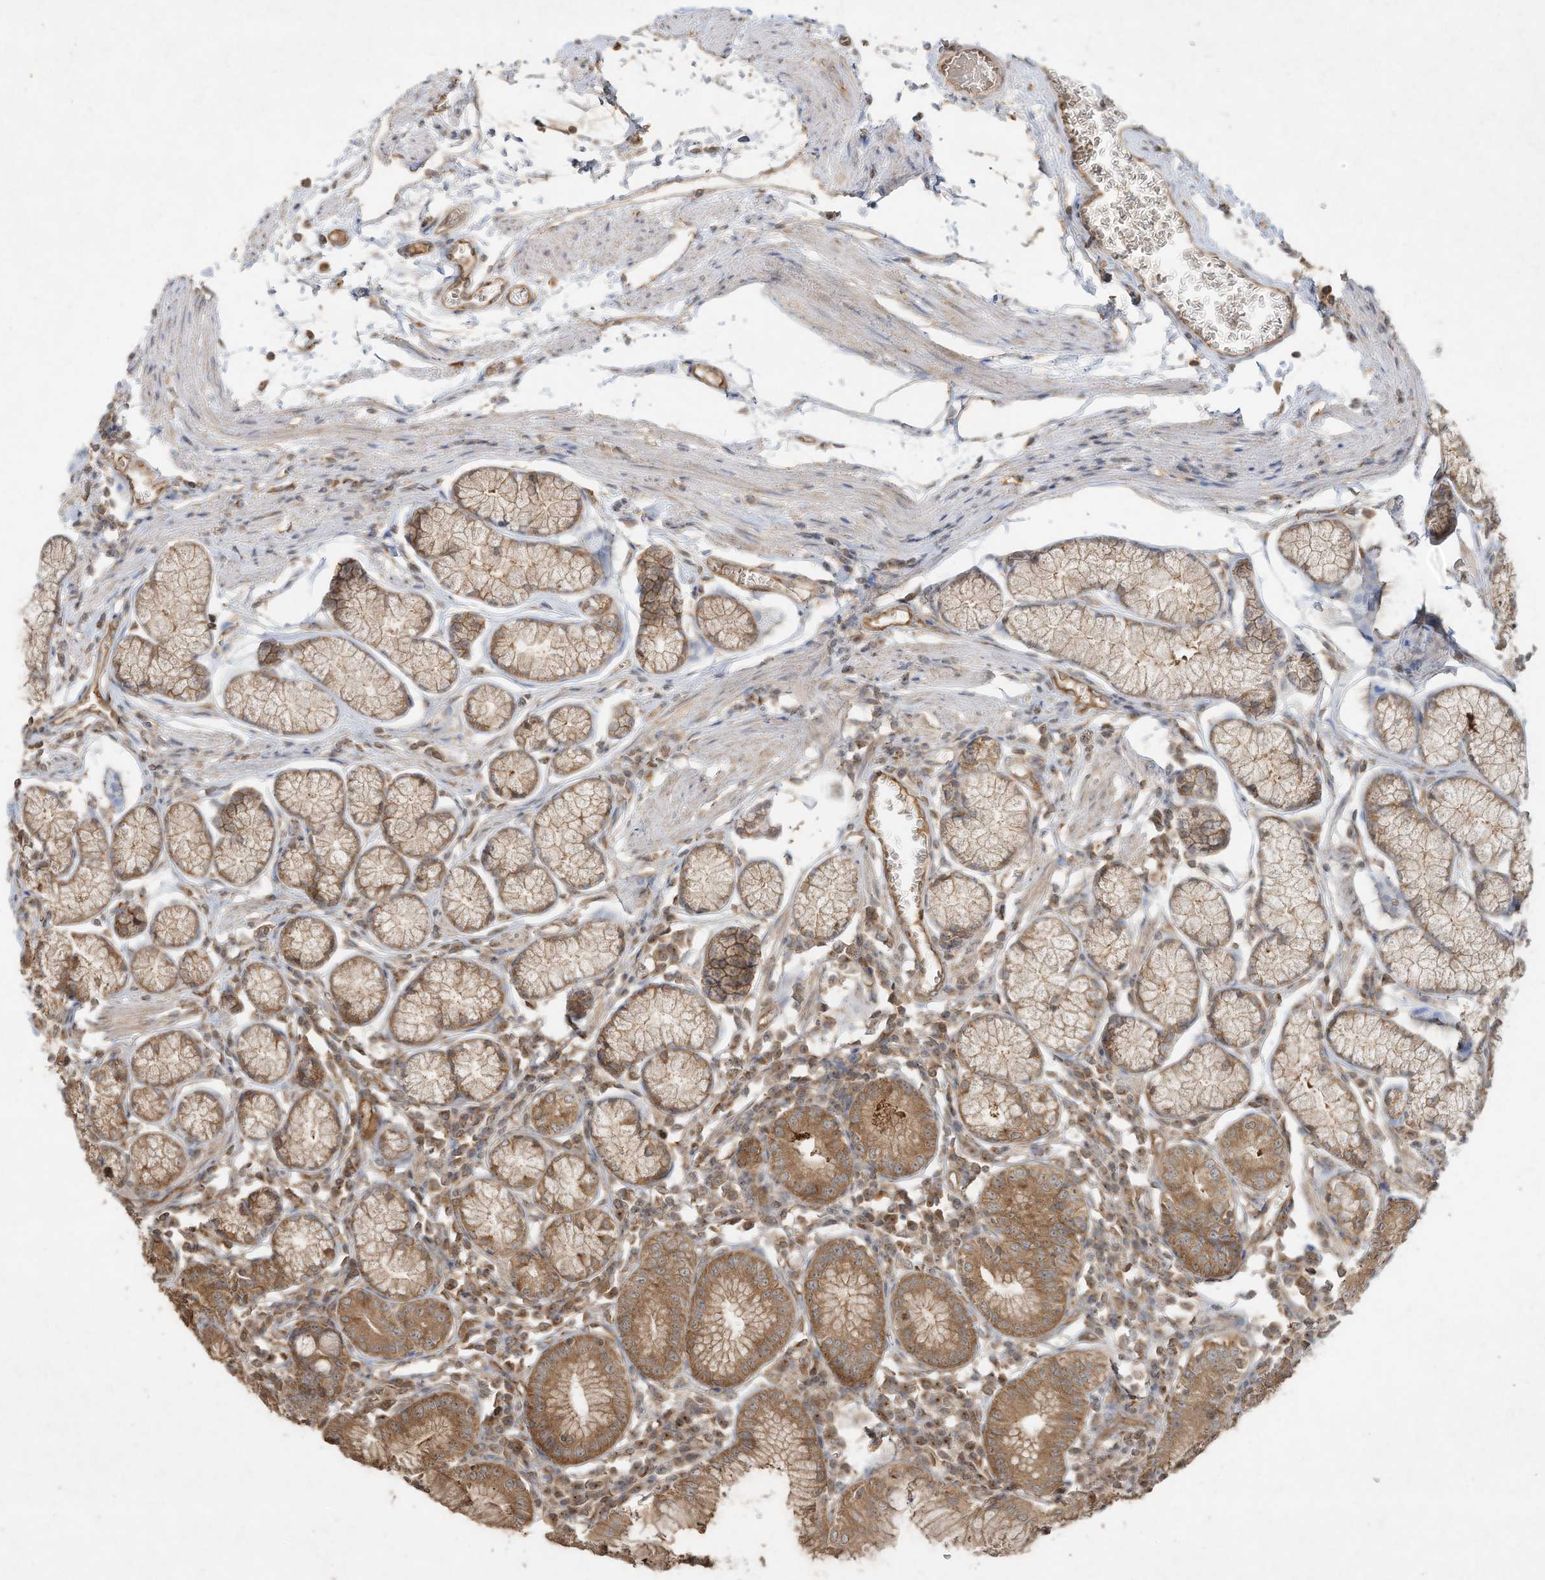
{"staining": {"intensity": "moderate", "quantity": ">75%", "location": "cytoplasmic/membranous"}, "tissue": "stomach", "cell_type": "Glandular cells", "image_type": "normal", "snomed": [{"axis": "morphology", "description": "Normal tissue, NOS"}, {"axis": "topography", "description": "Stomach"}], "caption": "An immunohistochemistry histopathology image of benign tissue is shown. Protein staining in brown highlights moderate cytoplasmic/membranous positivity in stomach within glandular cells.", "gene": "DYNC1I2", "patient": {"sex": "male", "age": 55}}